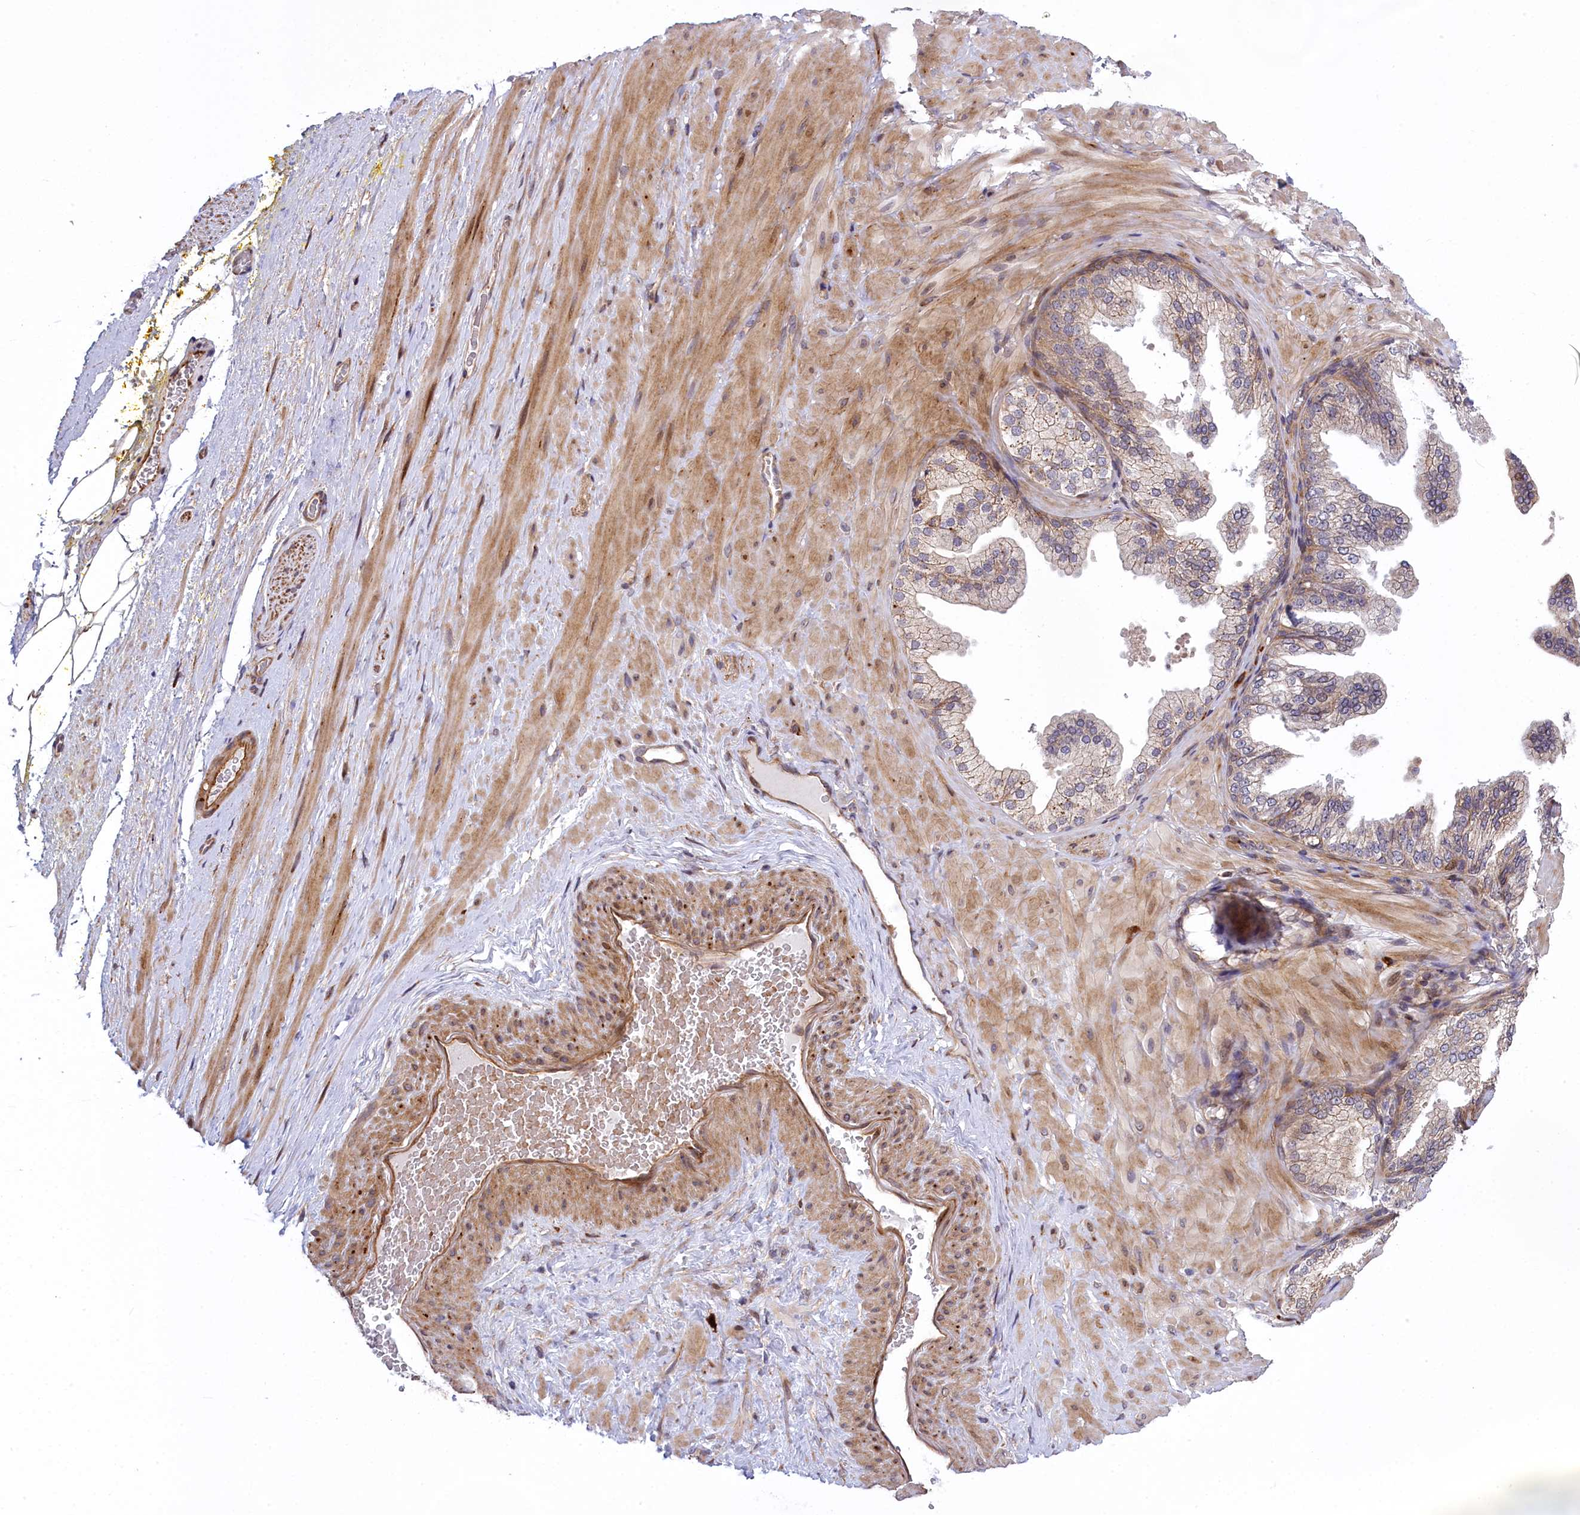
{"staining": {"intensity": "weak", "quantity": ">75%", "location": "cytoplasmic/membranous"}, "tissue": "adipose tissue", "cell_type": "Adipocytes", "image_type": "normal", "snomed": [{"axis": "morphology", "description": "Normal tissue, NOS"}, {"axis": "morphology", "description": "Adenocarcinoma, Low grade"}, {"axis": "topography", "description": "Prostate"}, {"axis": "topography", "description": "Peripheral nerve tissue"}], "caption": "A high-resolution micrograph shows IHC staining of normal adipose tissue, which demonstrates weak cytoplasmic/membranous staining in approximately >75% of adipocytes.", "gene": "DDX60L", "patient": {"sex": "male", "age": 63}}